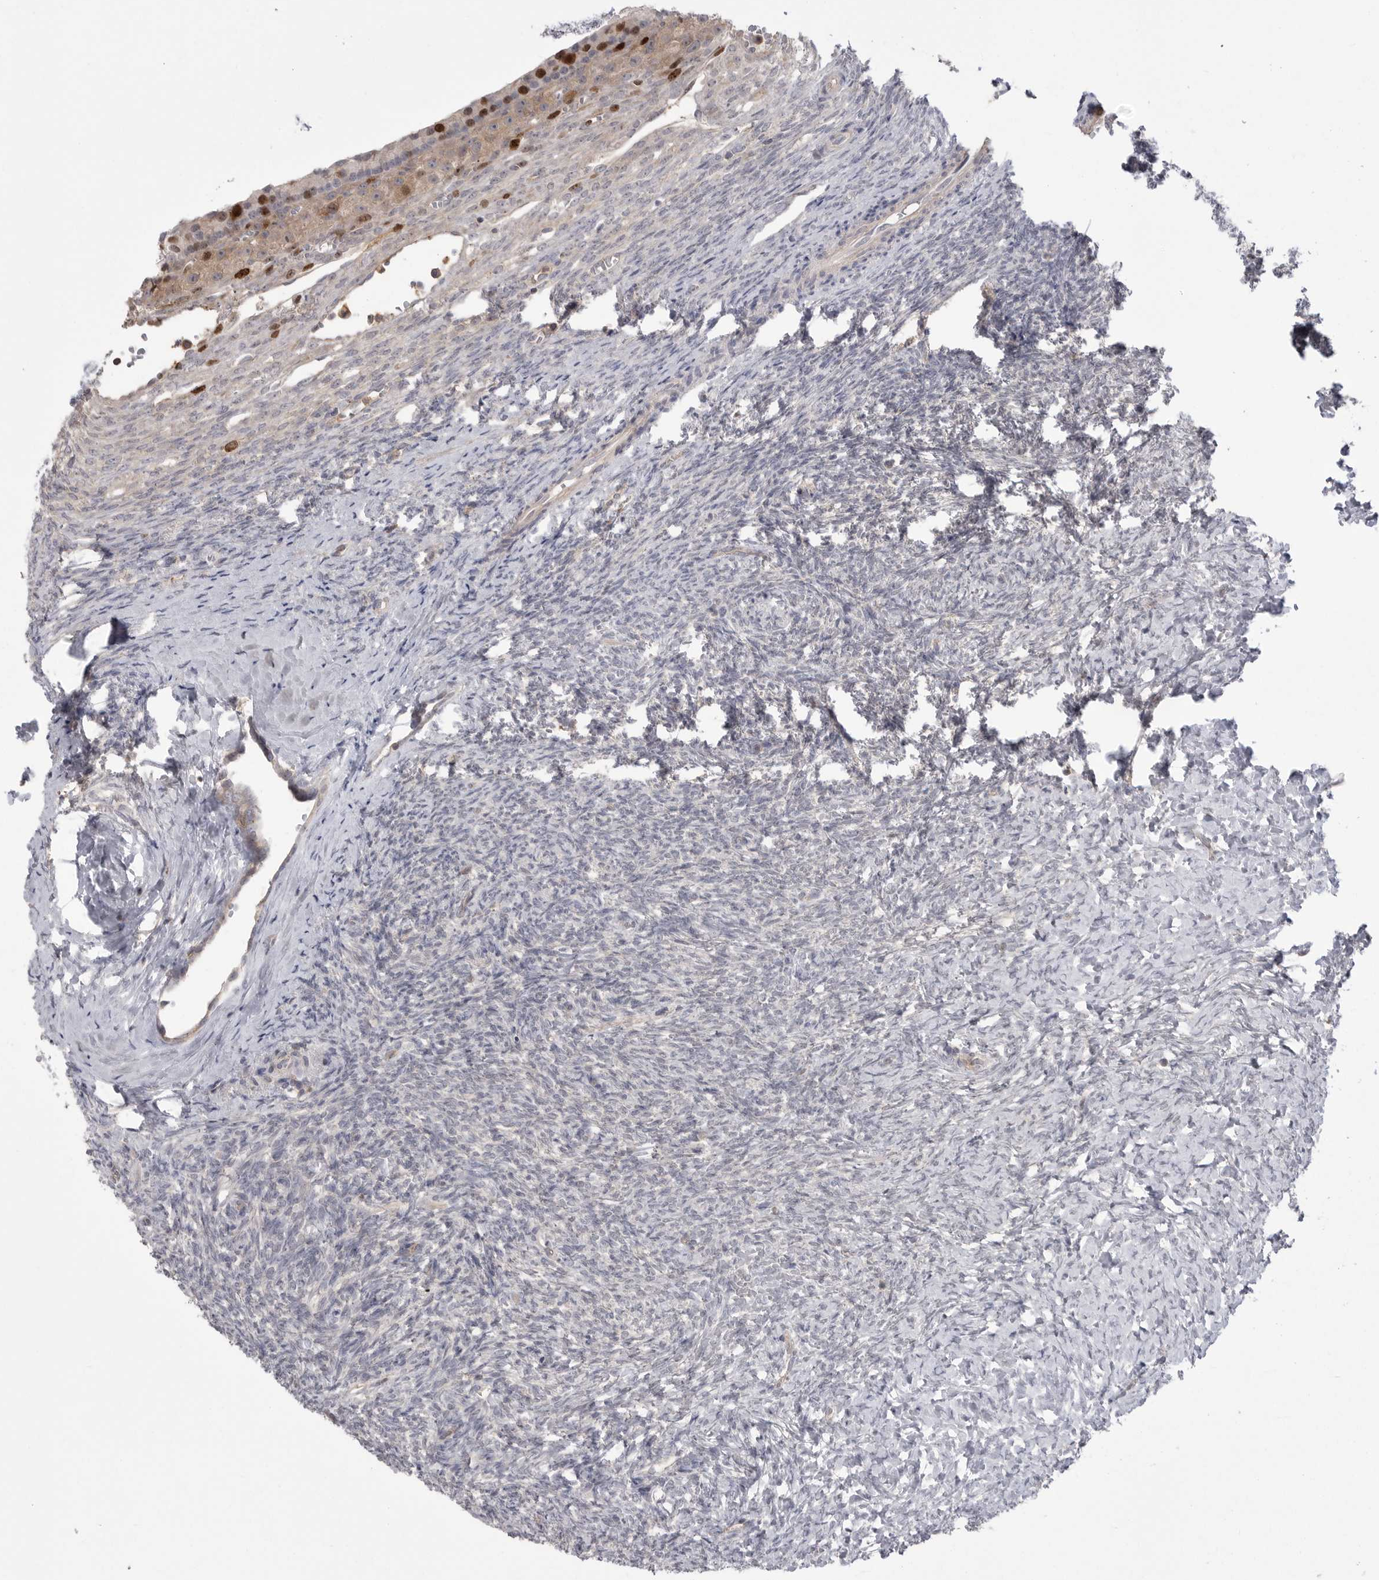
{"staining": {"intensity": "negative", "quantity": "none", "location": "none"}, "tissue": "ovary", "cell_type": "Ovarian stroma cells", "image_type": "normal", "snomed": [{"axis": "morphology", "description": "Normal tissue, NOS"}, {"axis": "topography", "description": "Ovary"}], "caption": "IHC micrograph of unremarkable ovary: ovary stained with DAB (3,3'-diaminobenzidine) demonstrates no significant protein staining in ovarian stroma cells. (DAB (3,3'-diaminobenzidine) immunohistochemistry with hematoxylin counter stain).", "gene": "TOP2A", "patient": {"sex": "female", "age": 41}}